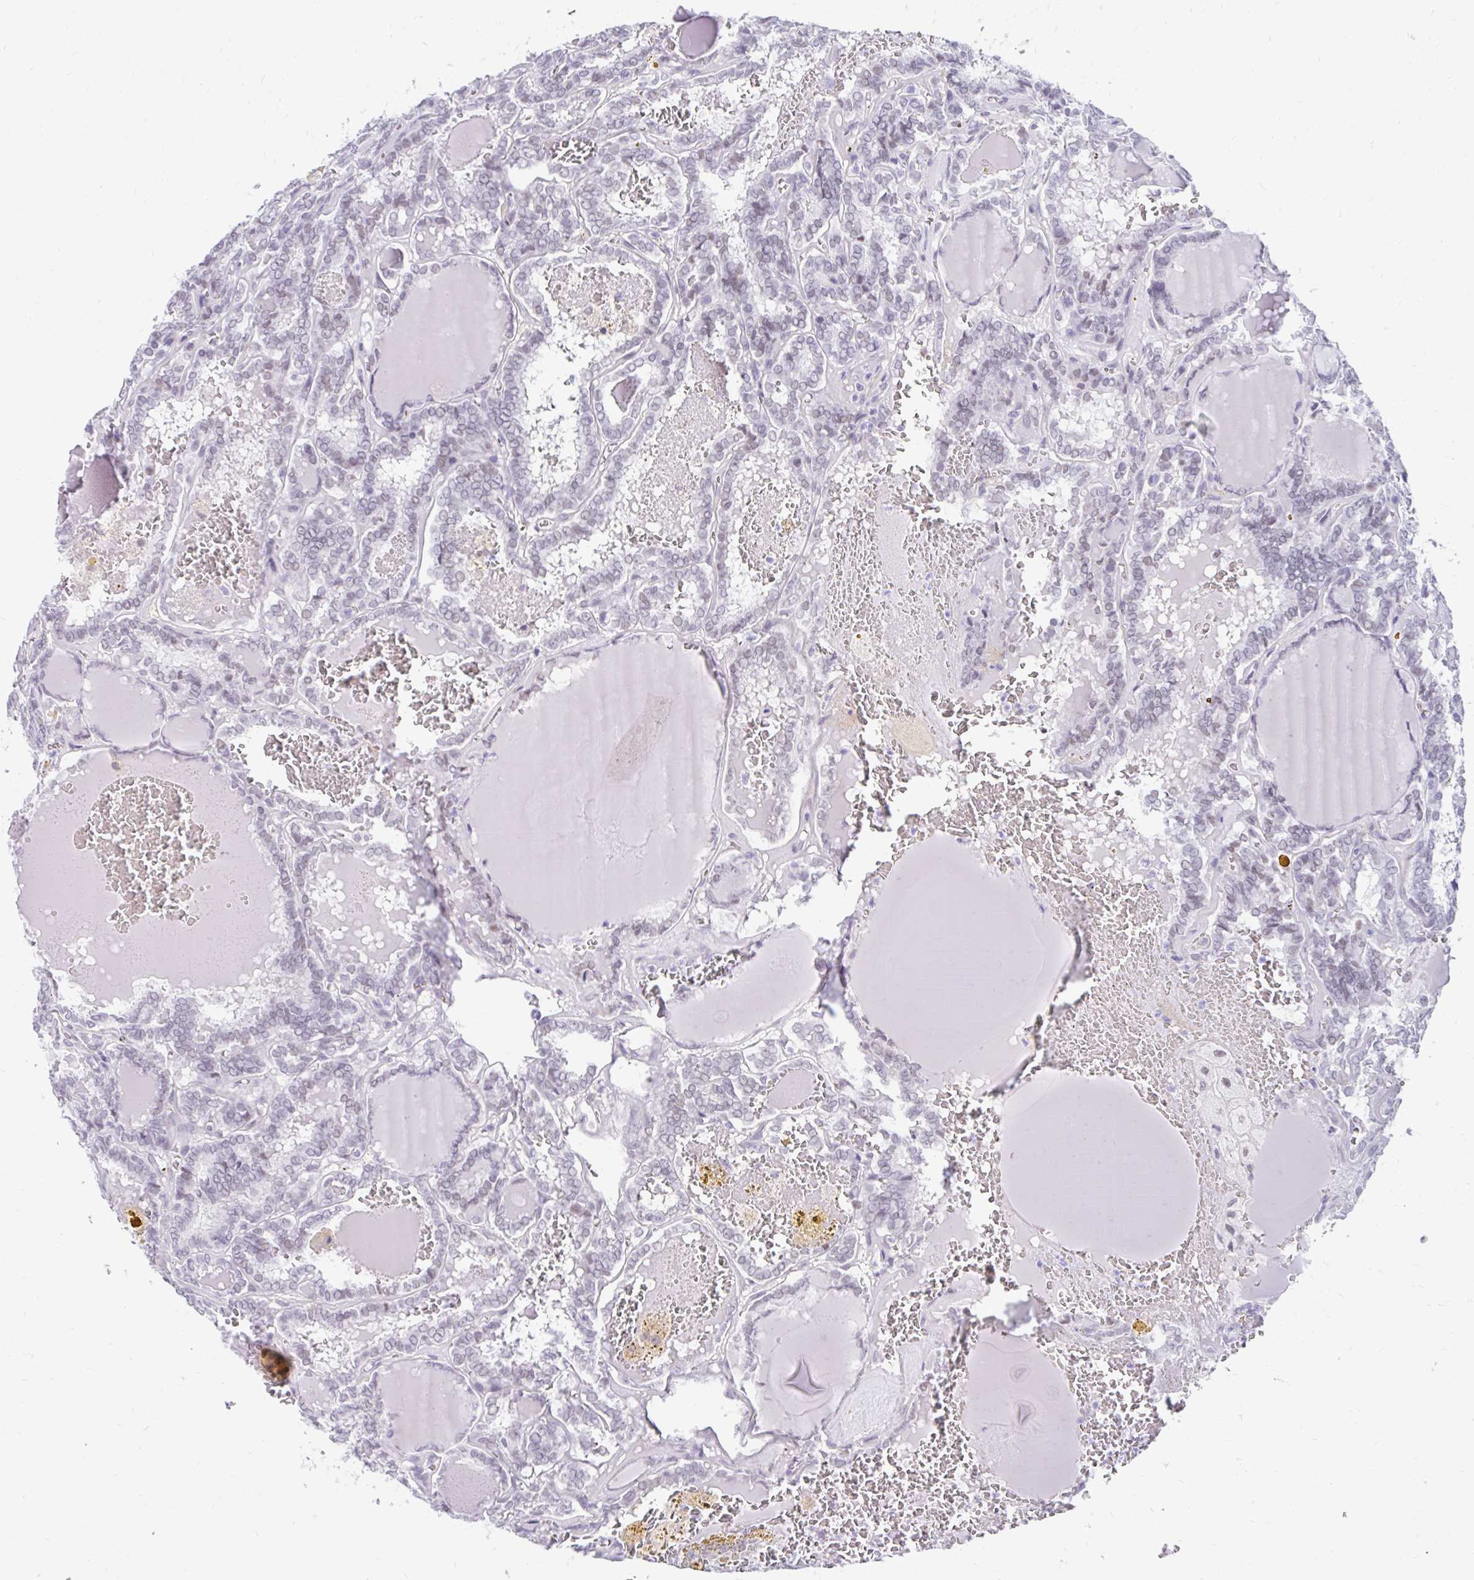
{"staining": {"intensity": "weak", "quantity": "<25%", "location": "nuclear"}, "tissue": "thyroid cancer", "cell_type": "Tumor cells", "image_type": "cancer", "snomed": [{"axis": "morphology", "description": "Papillary adenocarcinoma, NOS"}, {"axis": "topography", "description": "Thyroid gland"}], "caption": "Human papillary adenocarcinoma (thyroid) stained for a protein using immunohistochemistry reveals no positivity in tumor cells.", "gene": "DCAF17", "patient": {"sex": "female", "age": 72}}